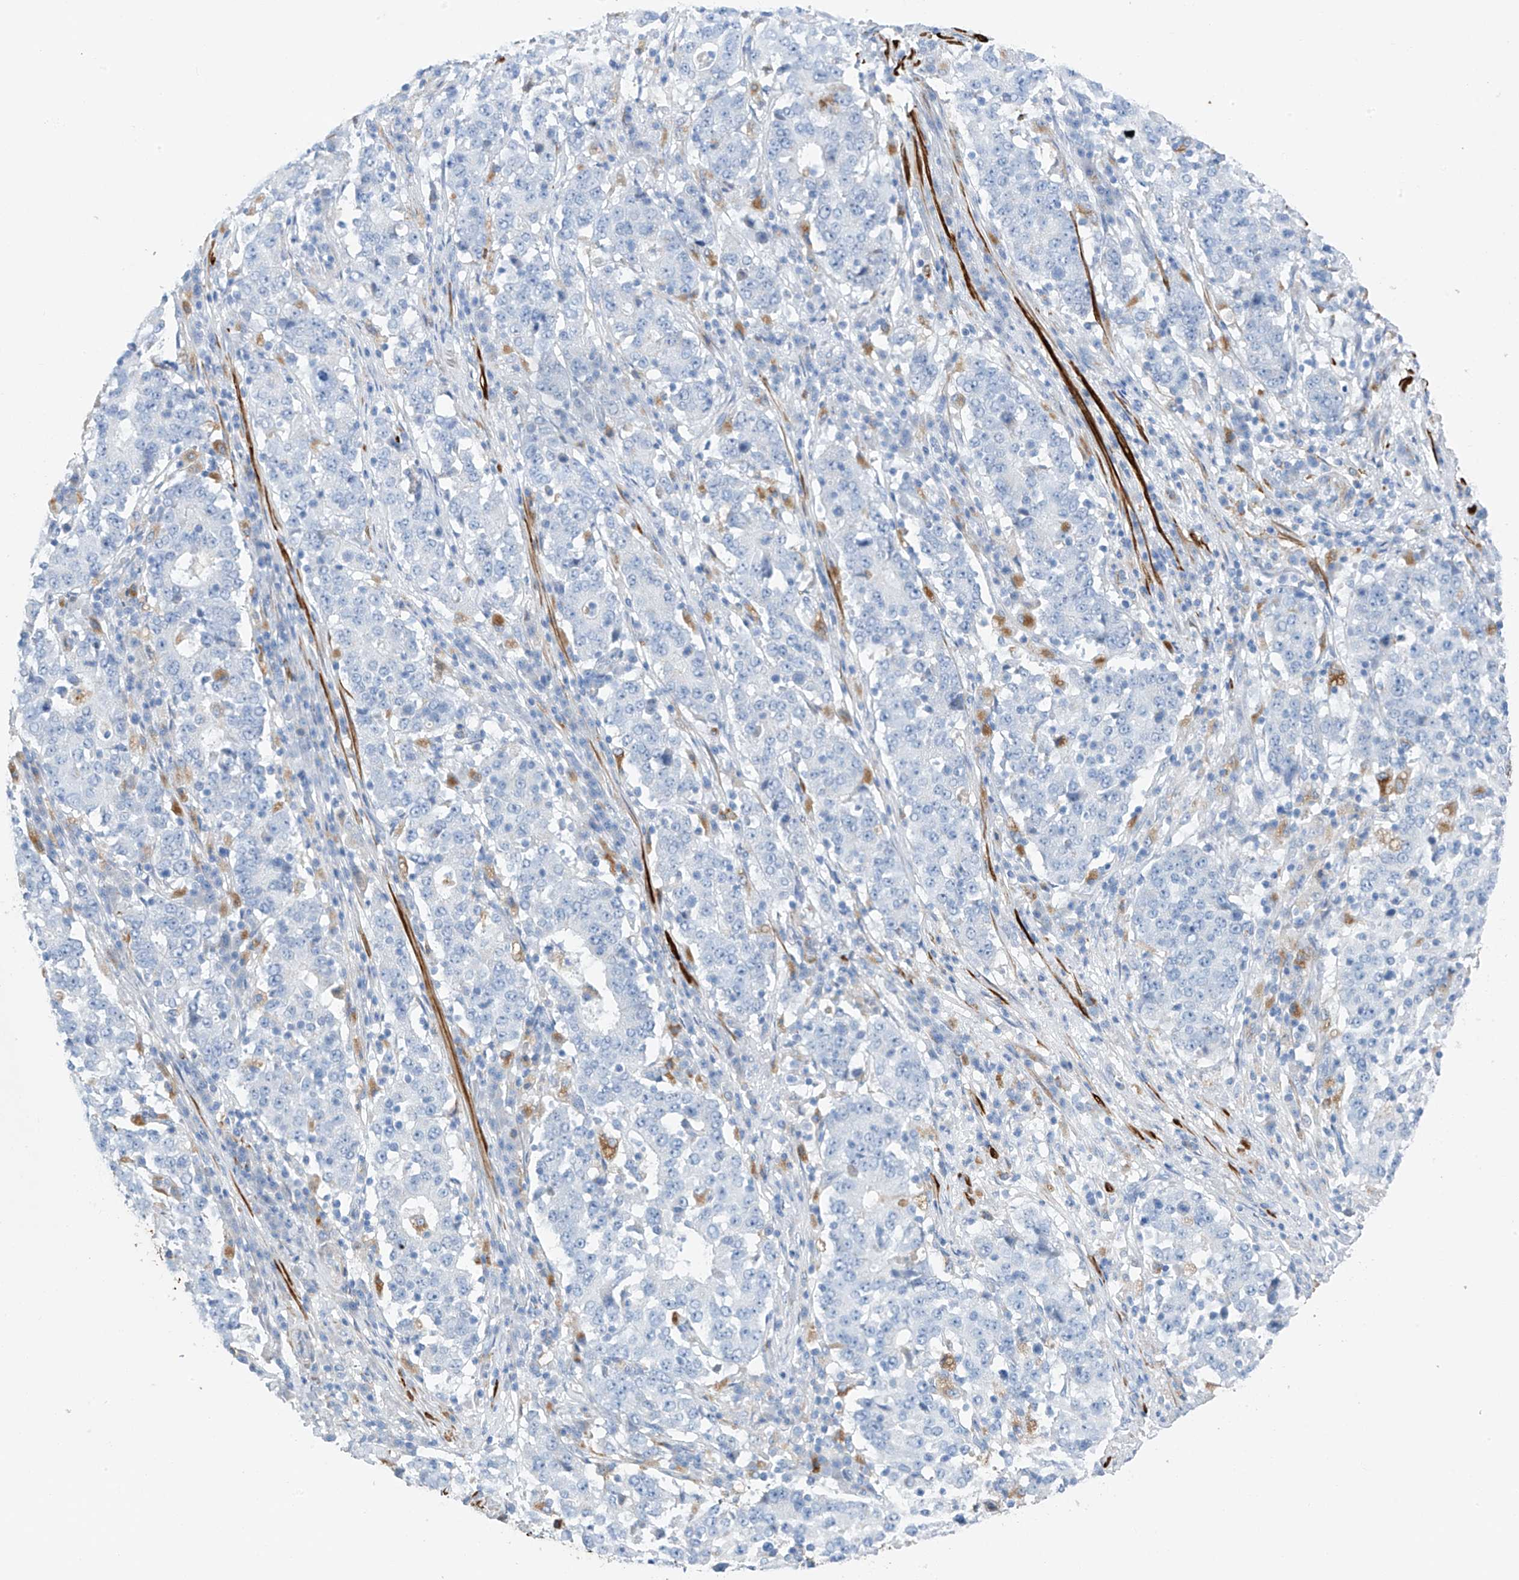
{"staining": {"intensity": "negative", "quantity": "none", "location": "none"}, "tissue": "stomach cancer", "cell_type": "Tumor cells", "image_type": "cancer", "snomed": [{"axis": "morphology", "description": "Adenocarcinoma, NOS"}, {"axis": "topography", "description": "Stomach"}], "caption": "Immunohistochemistry (IHC) image of neoplastic tissue: human adenocarcinoma (stomach) stained with DAB (3,3'-diaminobenzidine) reveals no significant protein positivity in tumor cells.", "gene": "GLMP", "patient": {"sex": "male", "age": 59}}